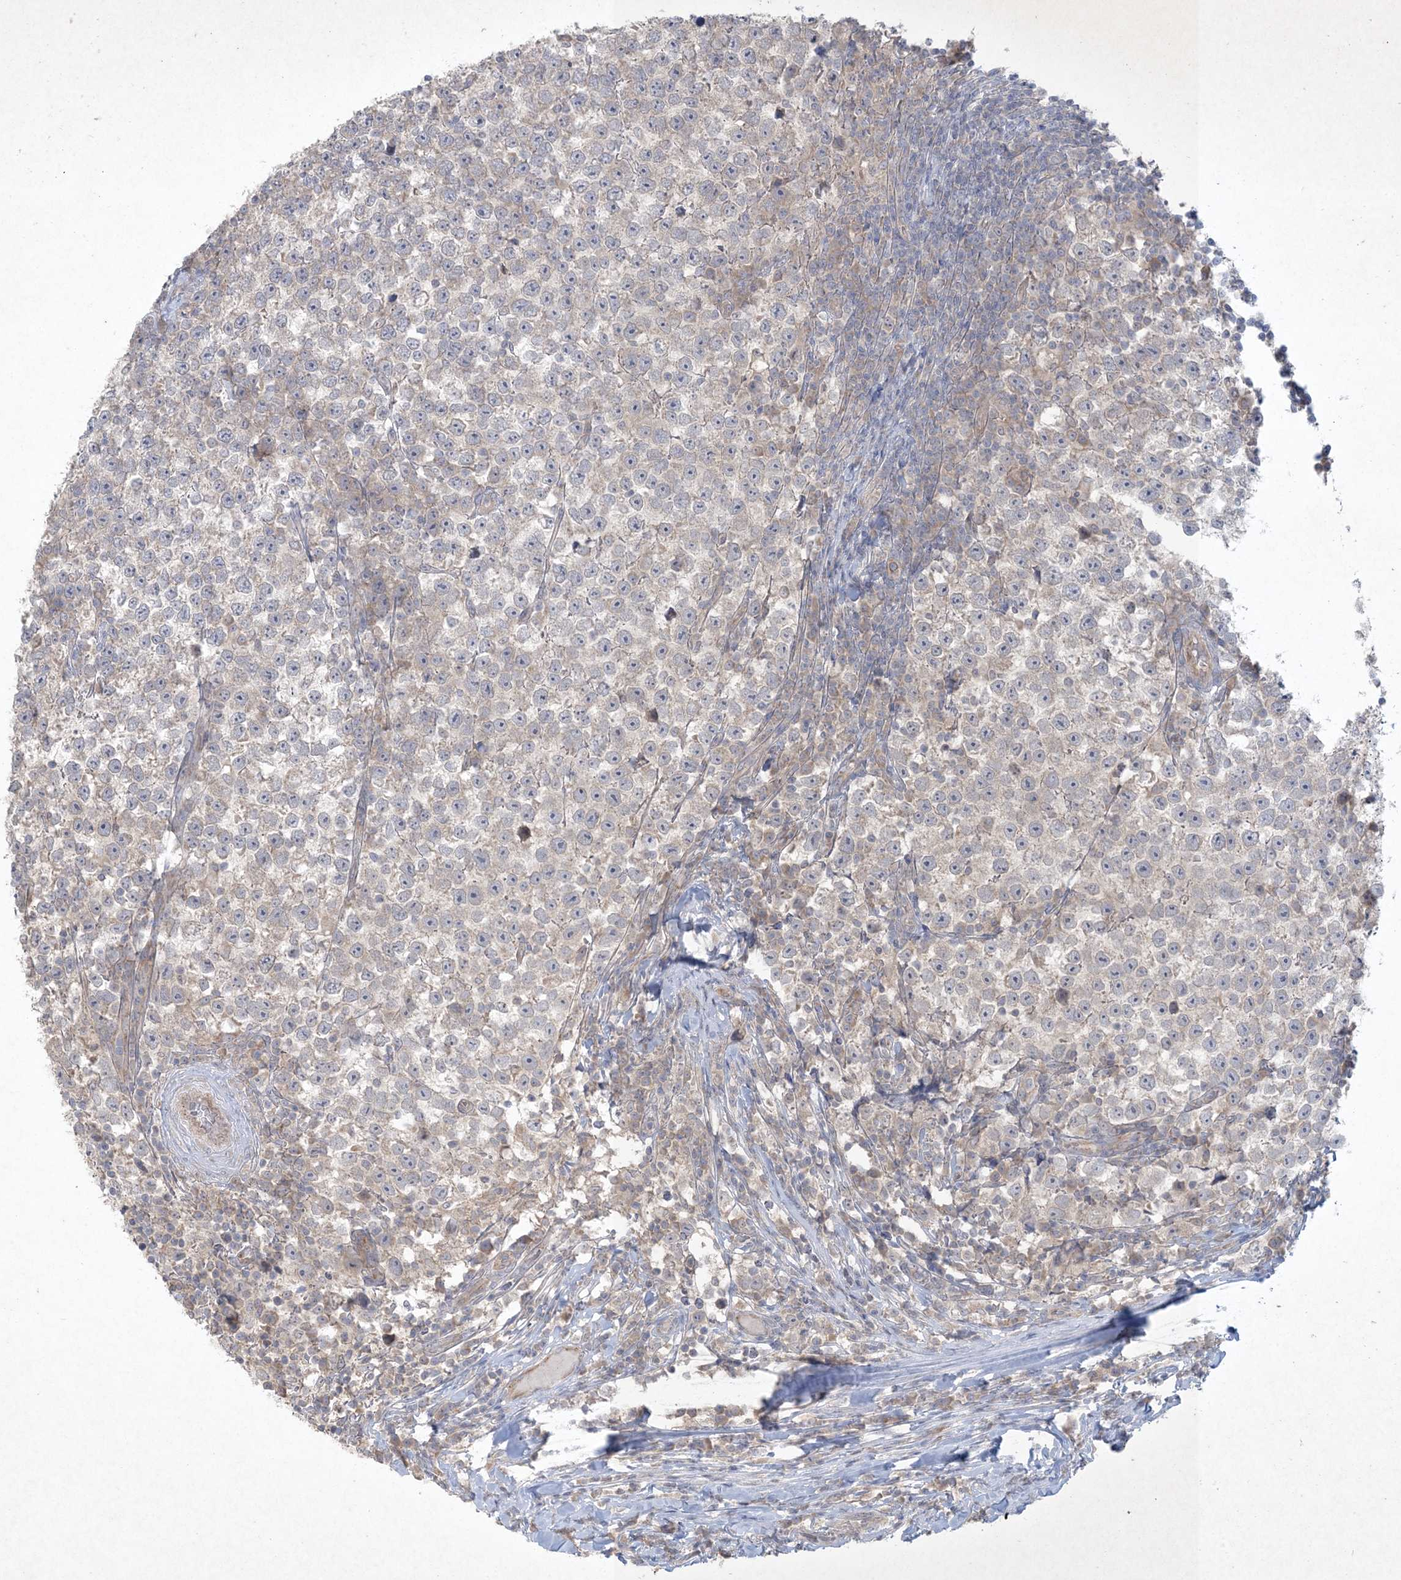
{"staining": {"intensity": "negative", "quantity": "none", "location": "none"}, "tissue": "testis cancer", "cell_type": "Tumor cells", "image_type": "cancer", "snomed": [{"axis": "morphology", "description": "Normal tissue, NOS"}, {"axis": "morphology", "description": "Seminoma, NOS"}, {"axis": "topography", "description": "Testis"}], "caption": "An IHC photomicrograph of testis cancer (seminoma) is shown. There is no staining in tumor cells of testis cancer (seminoma). (IHC, brightfield microscopy, high magnification).", "gene": "NRBP2", "patient": {"sex": "male", "age": 43}}